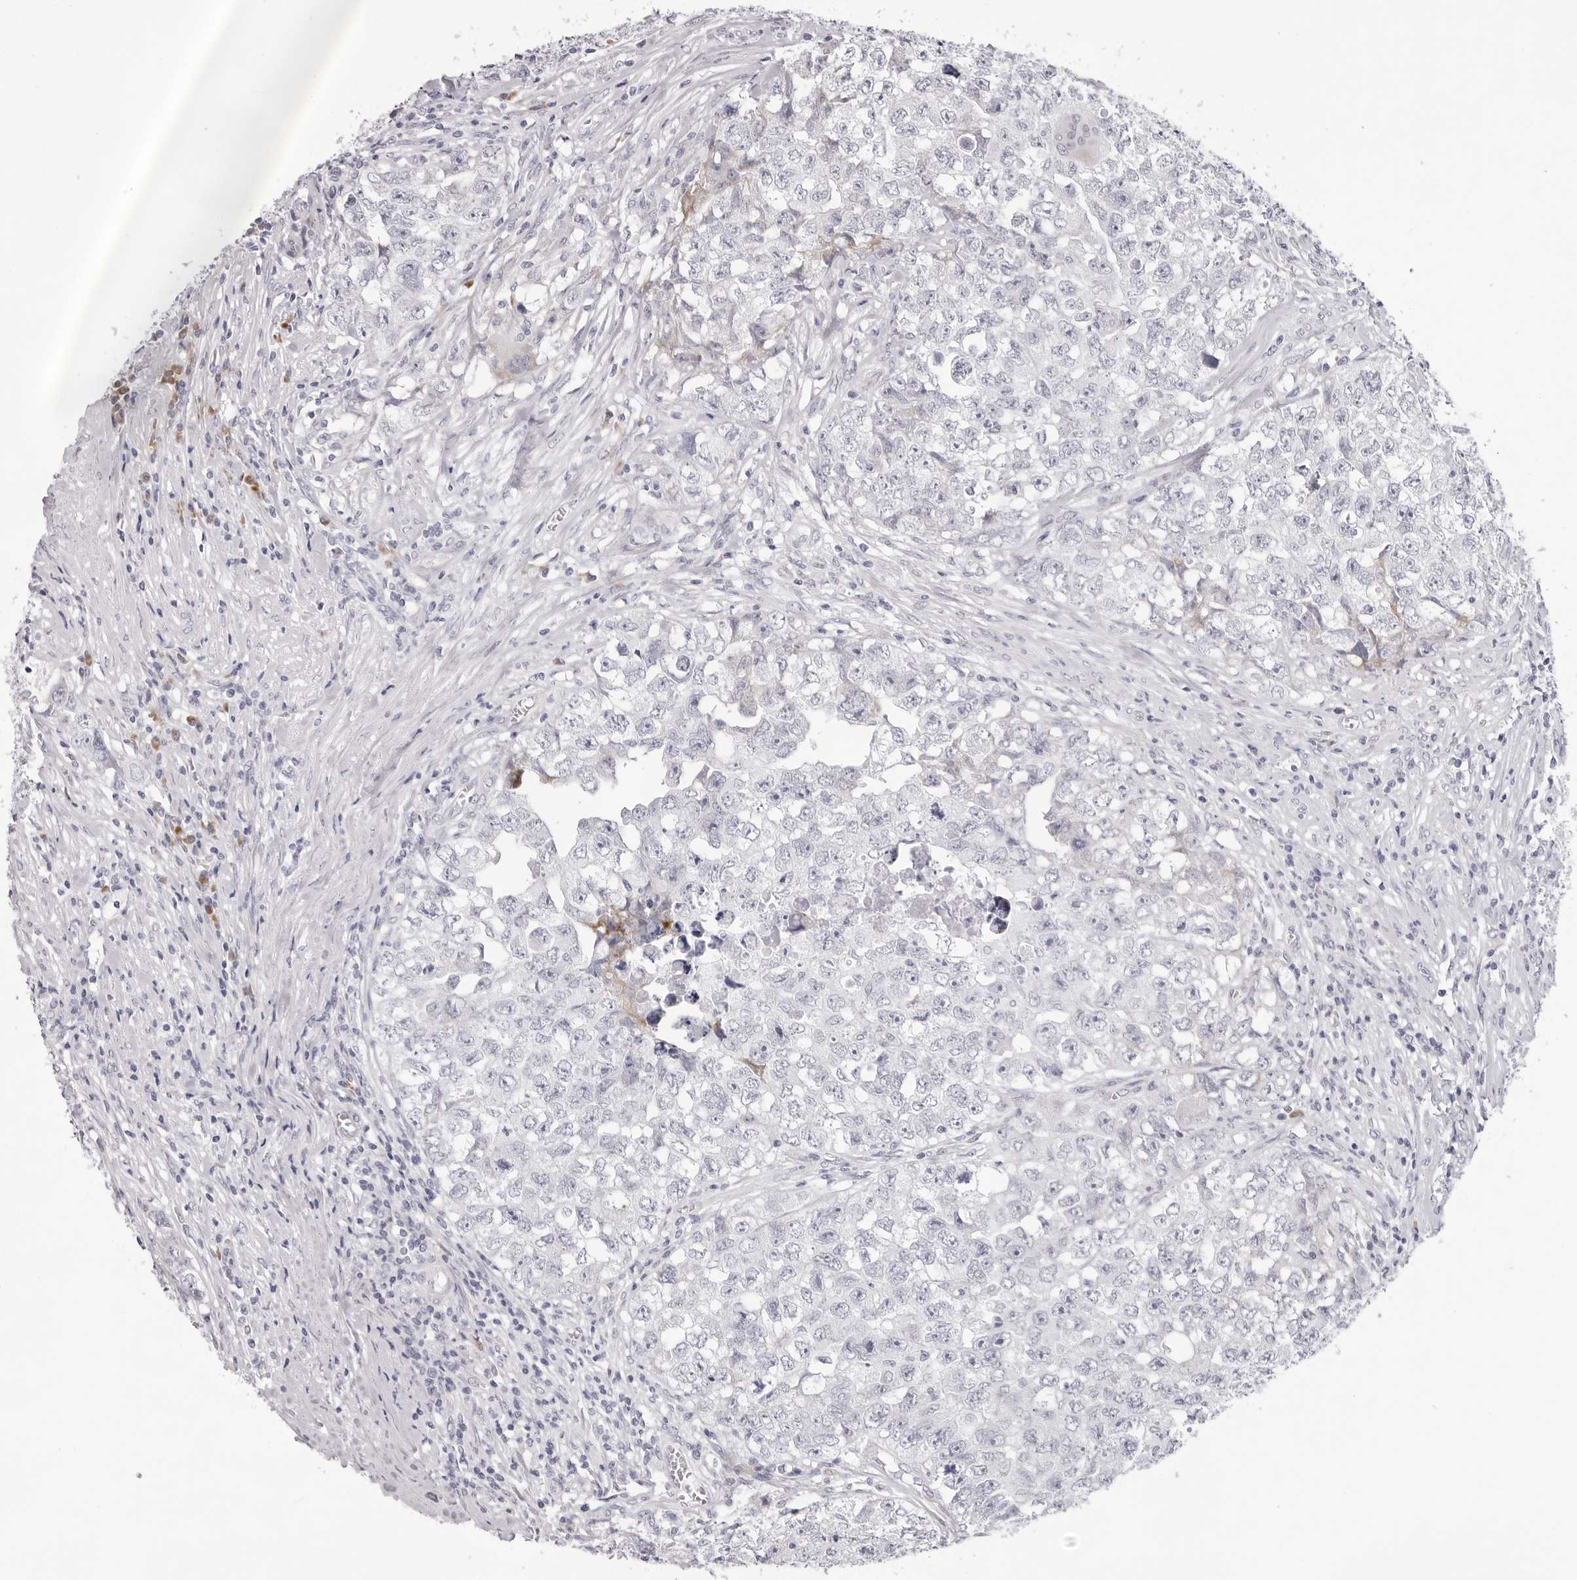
{"staining": {"intensity": "negative", "quantity": "none", "location": "none"}, "tissue": "testis cancer", "cell_type": "Tumor cells", "image_type": "cancer", "snomed": [{"axis": "morphology", "description": "Seminoma, NOS"}, {"axis": "morphology", "description": "Carcinoma, Embryonal, NOS"}, {"axis": "topography", "description": "Testis"}], "caption": "IHC of human seminoma (testis) demonstrates no staining in tumor cells.", "gene": "SMIM2", "patient": {"sex": "male", "age": 43}}